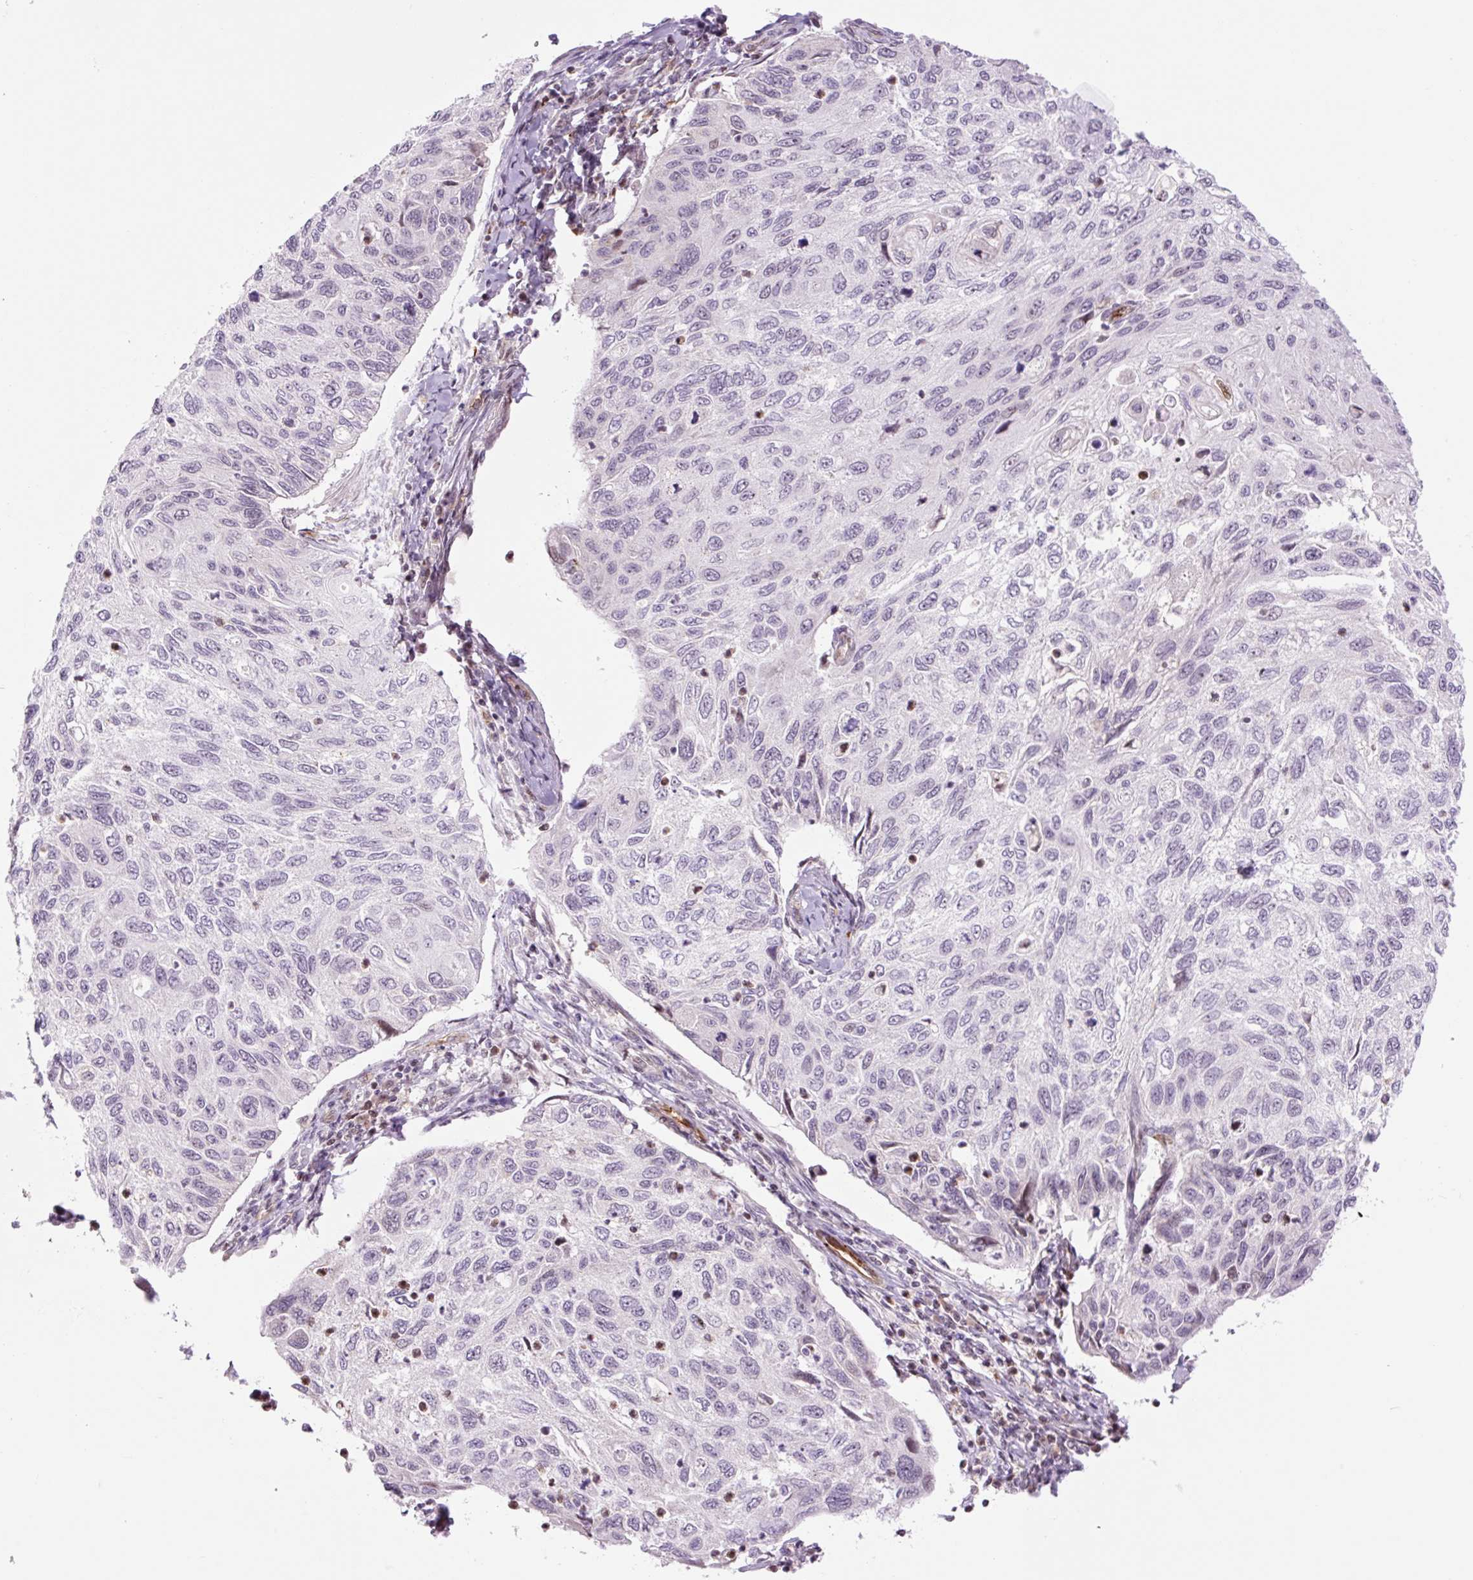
{"staining": {"intensity": "negative", "quantity": "none", "location": "none"}, "tissue": "cervical cancer", "cell_type": "Tumor cells", "image_type": "cancer", "snomed": [{"axis": "morphology", "description": "Squamous cell carcinoma, NOS"}, {"axis": "topography", "description": "Cervix"}], "caption": "This is an immunohistochemistry (IHC) photomicrograph of cervical cancer (squamous cell carcinoma). There is no positivity in tumor cells.", "gene": "ZNF417", "patient": {"sex": "female", "age": 70}}